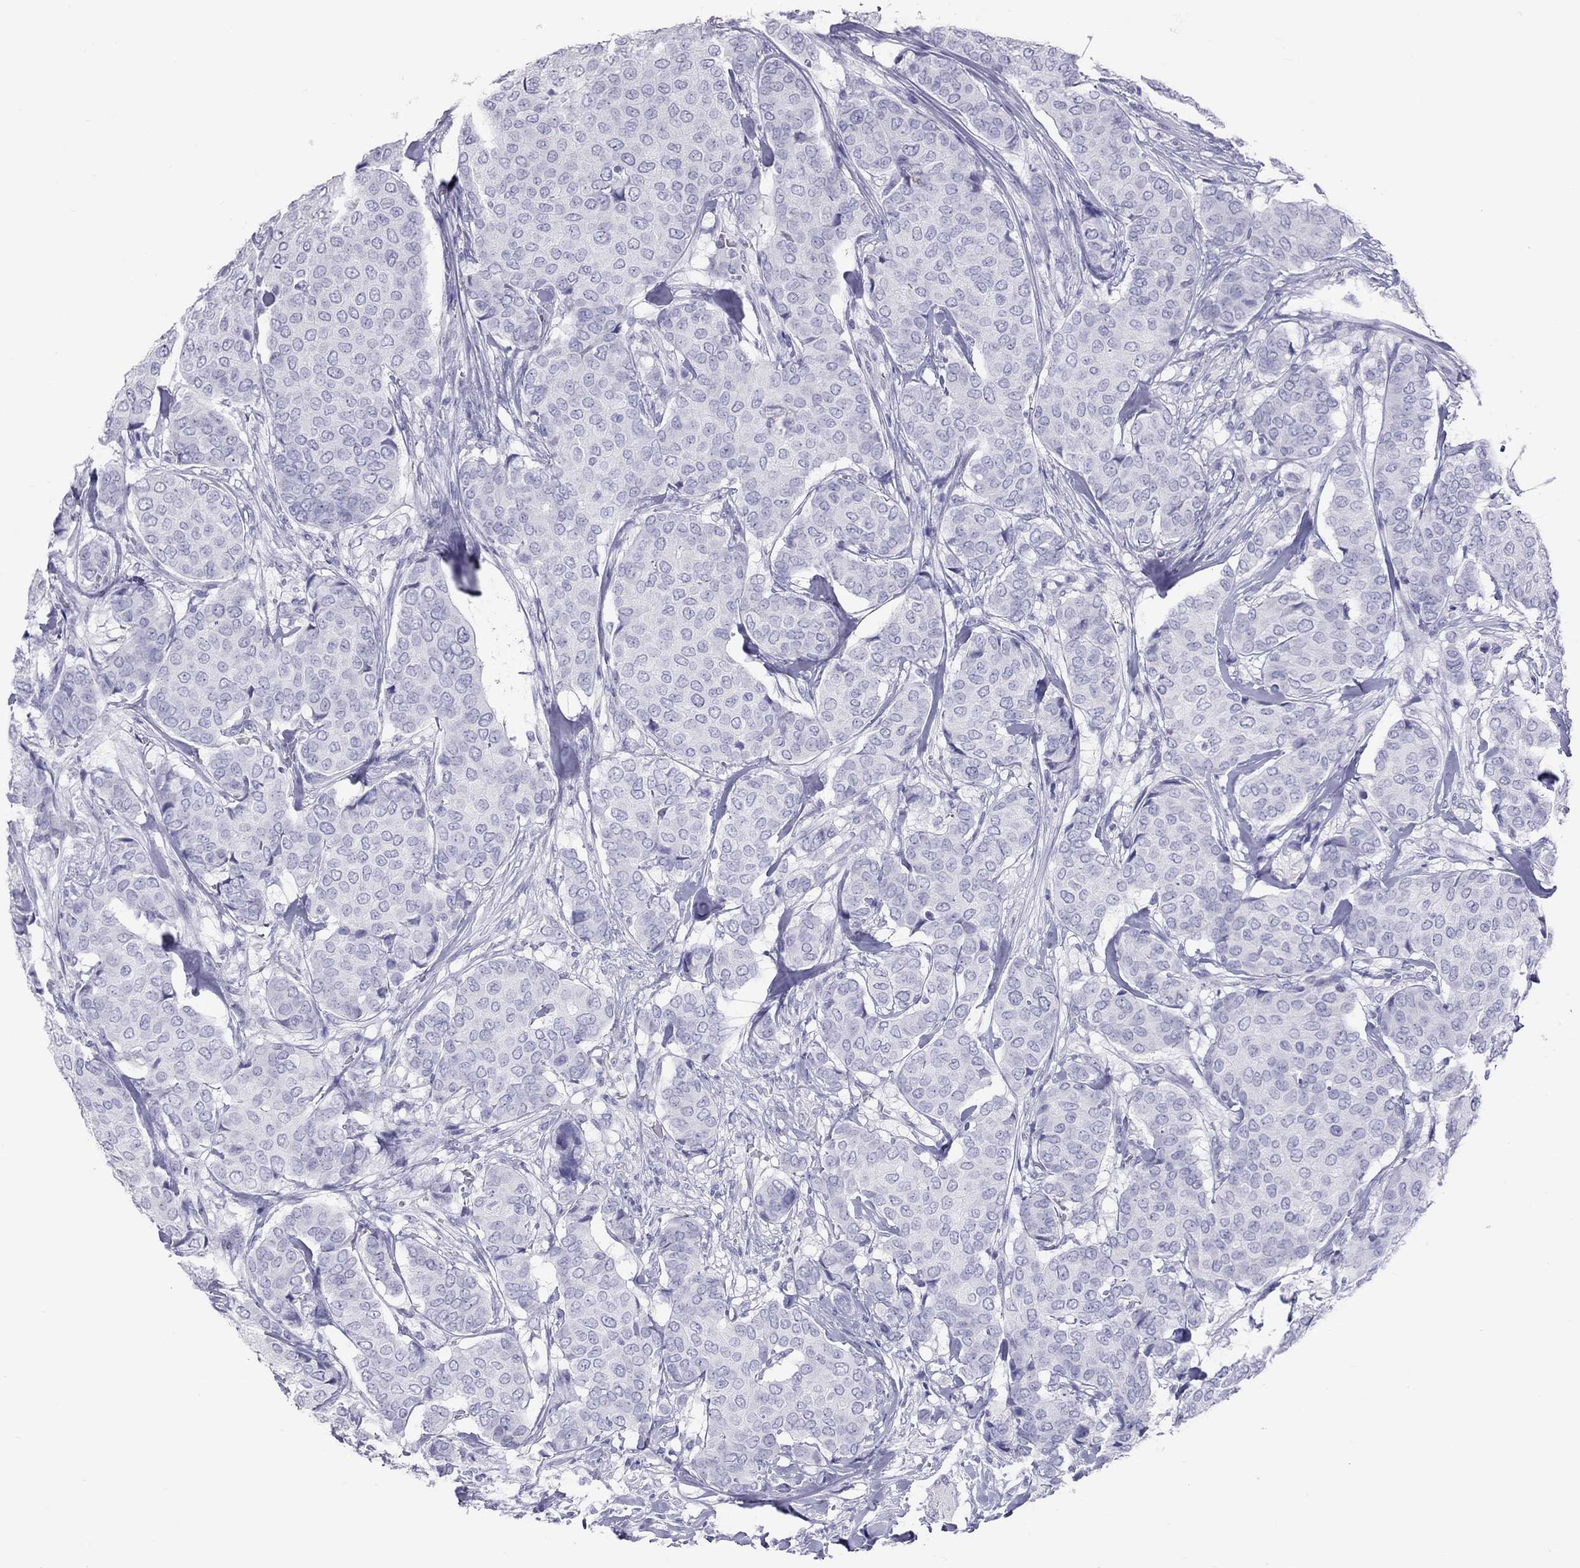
{"staining": {"intensity": "negative", "quantity": "none", "location": "none"}, "tissue": "breast cancer", "cell_type": "Tumor cells", "image_type": "cancer", "snomed": [{"axis": "morphology", "description": "Duct carcinoma"}, {"axis": "topography", "description": "Breast"}], "caption": "Immunohistochemical staining of breast intraductal carcinoma exhibits no significant expression in tumor cells.", "gene": "STAG3", "patient": {"sex": "female", "age": 75}}